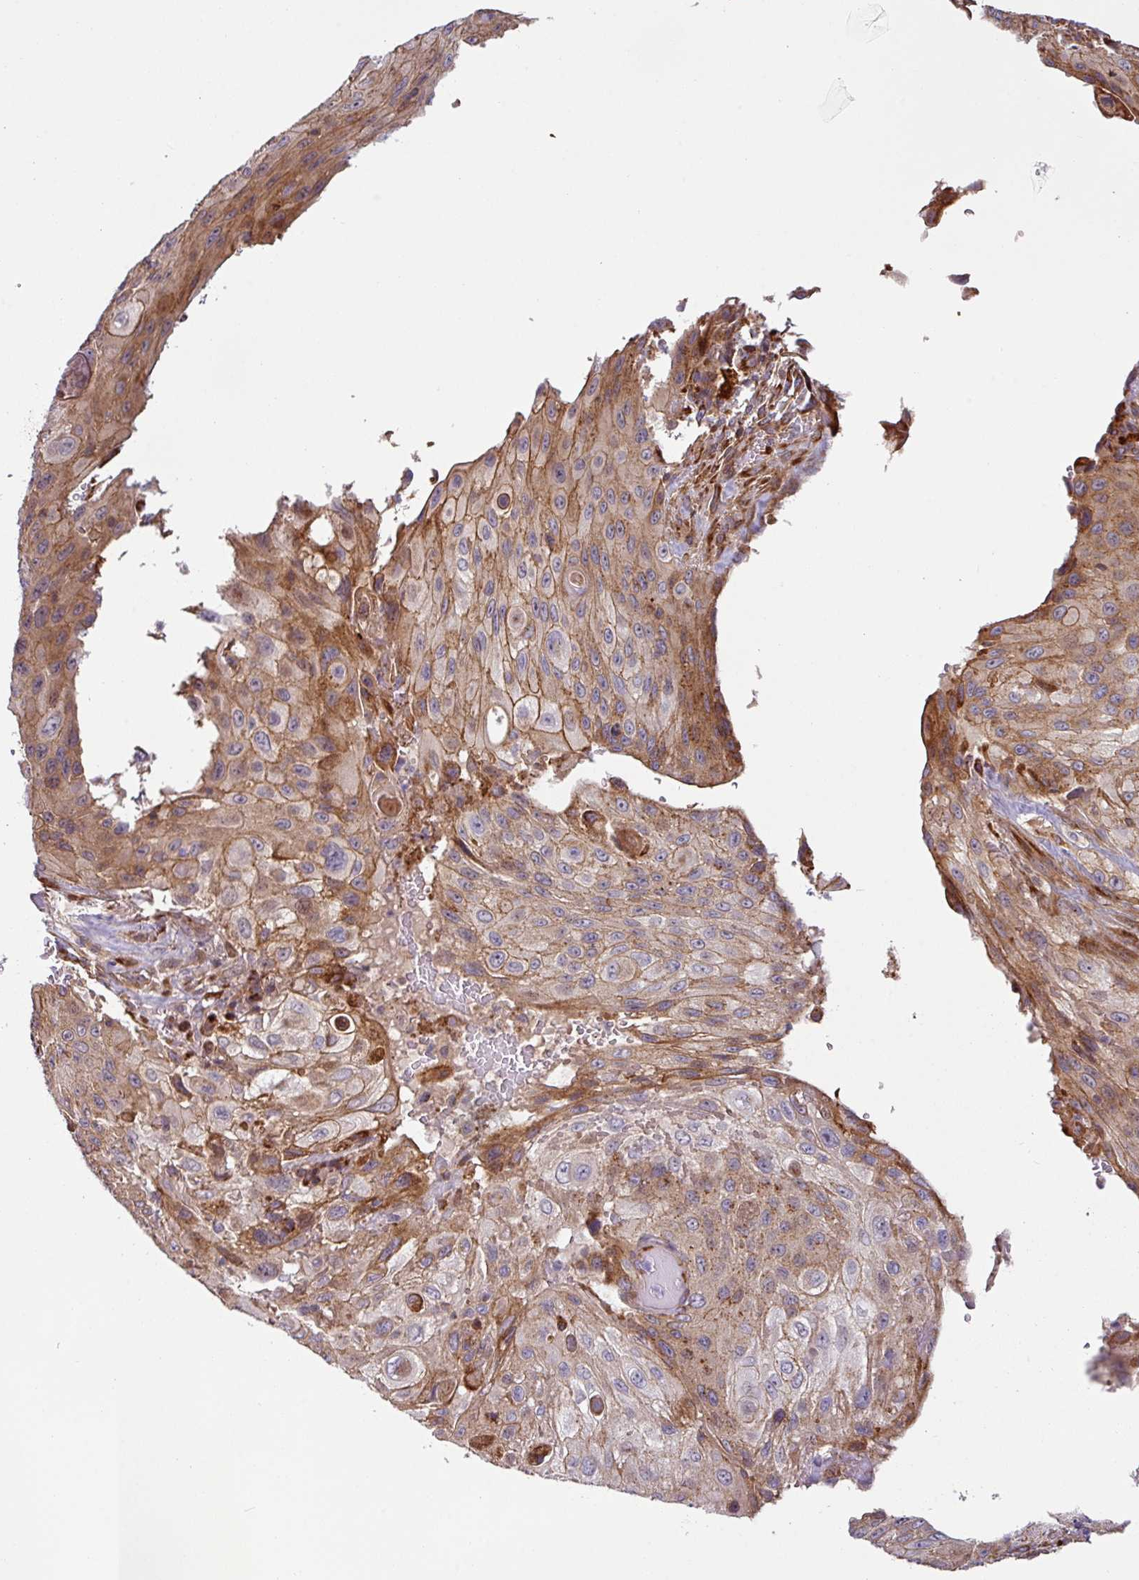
{"staining": {"intensity": "moderate", "quantity": "25%-75%", "location": "cytoplasmic/membranous"}, "tissue": "cervical cancer", "cell_type": "Tumor cells", "image_type": "cancer", "snomed": [{"axis": "morphology", "description": "Squamous cell carcinoma, NOS"}, {"axis": "topography", "description": "Cervix"}], "caption": "This photomicrograph demonstrates IHC staining of human cervical cancer (squamous cell carcinoma), with medium moderate cytoplasmic/membranous staining in about 25%-75% of tumor cells.", "gene": "CASP2", "patient": {"sex": "female", "age": 42}}